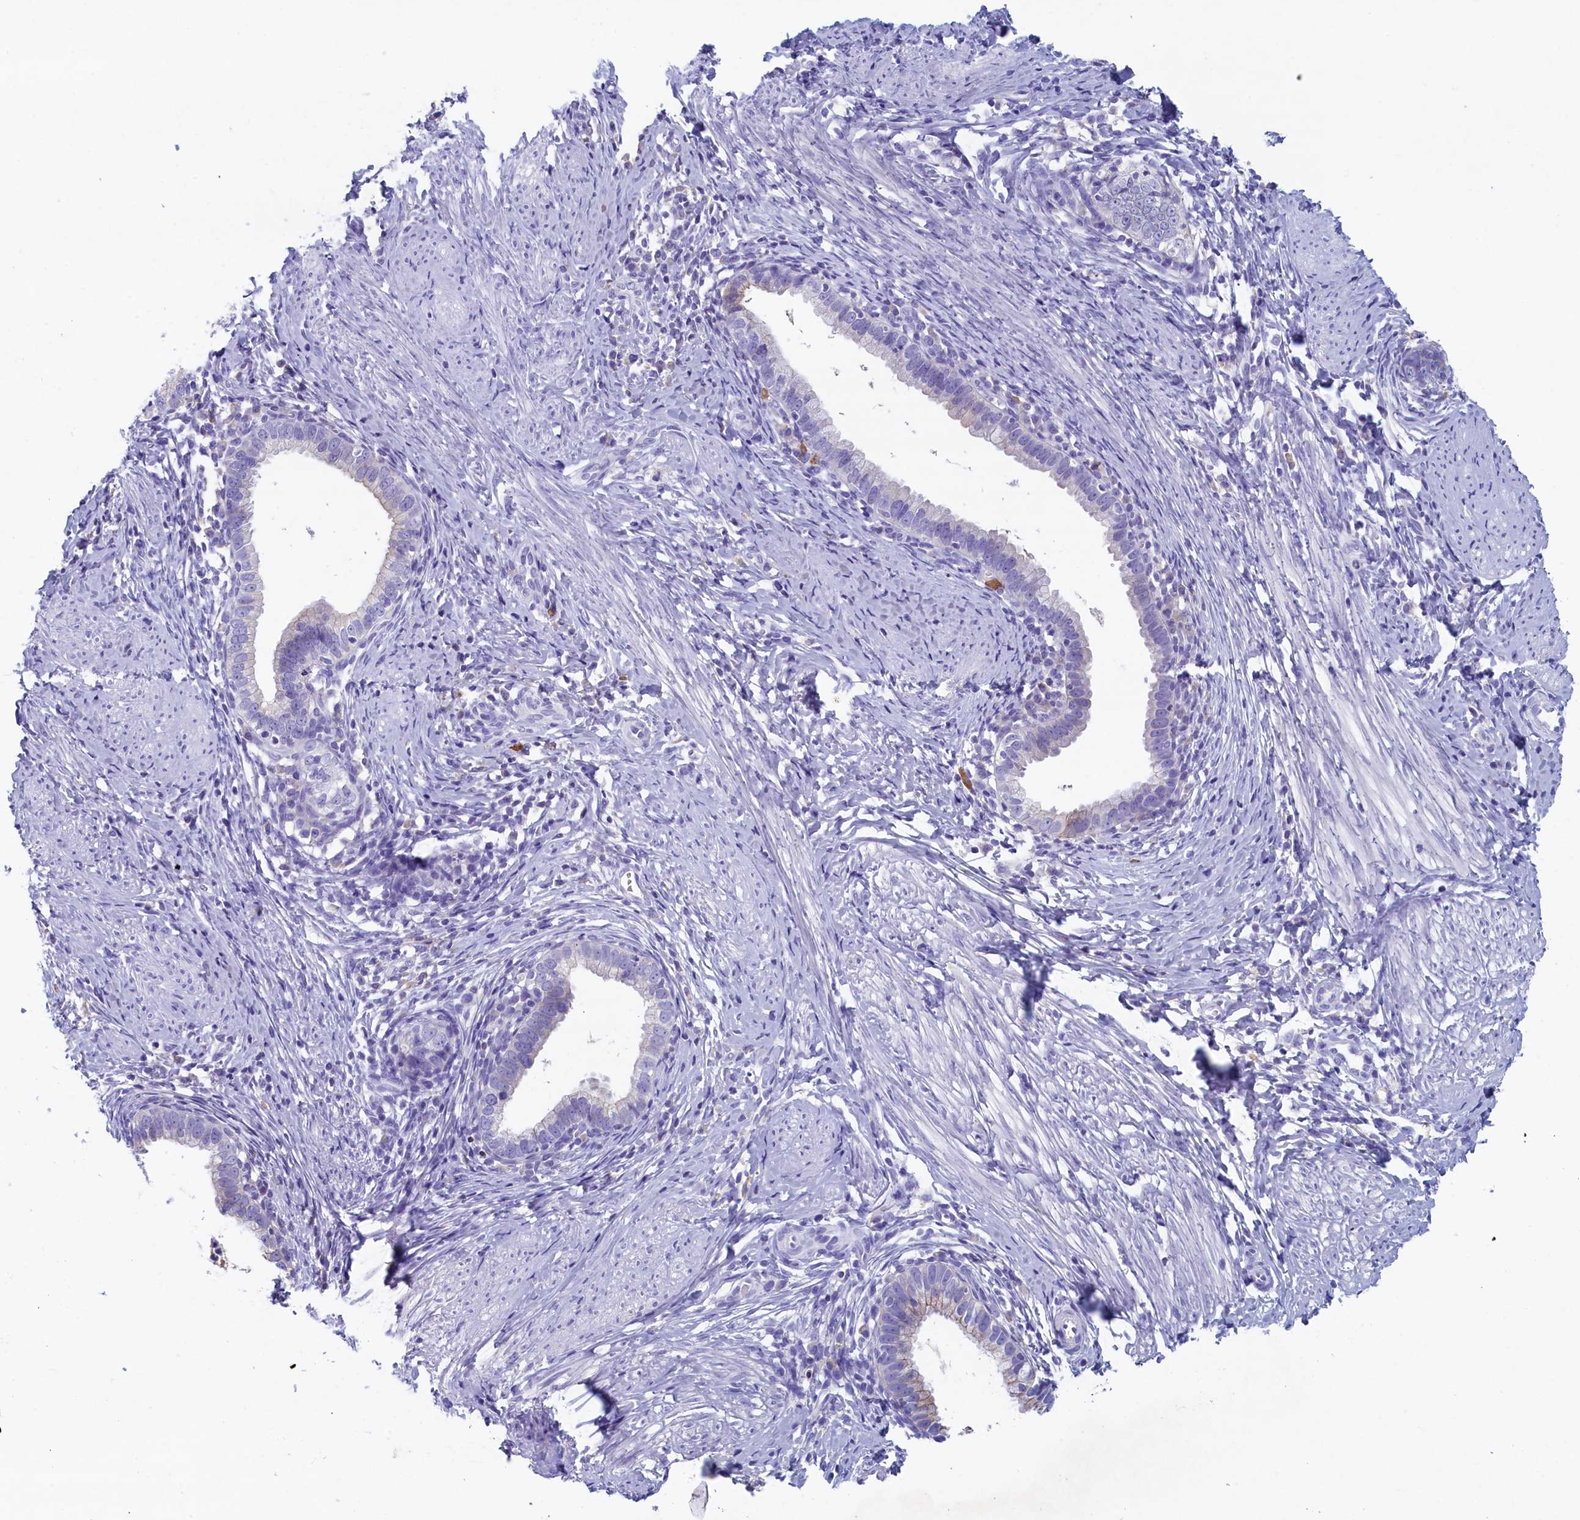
{"staining": {"intensity": "negative", "quantity": "none", "location": "none"}, "tissue": "cervical cancer", "cell_type": "Tumor cells", "image_type": "cancer", "snomed": [{"axis": "morphology", "description": "Adenocarcinoma, NOS"}, {"axis": "topography", "description": "Cervix"}], "caption": "This is an immunohistochemistry (IHC) photomicrograph of human cervical adenocarcinoma. There is no staining in tumor cells.", "gene": "GUCA1C", "patient": {"sex": "female", "age": 36}}